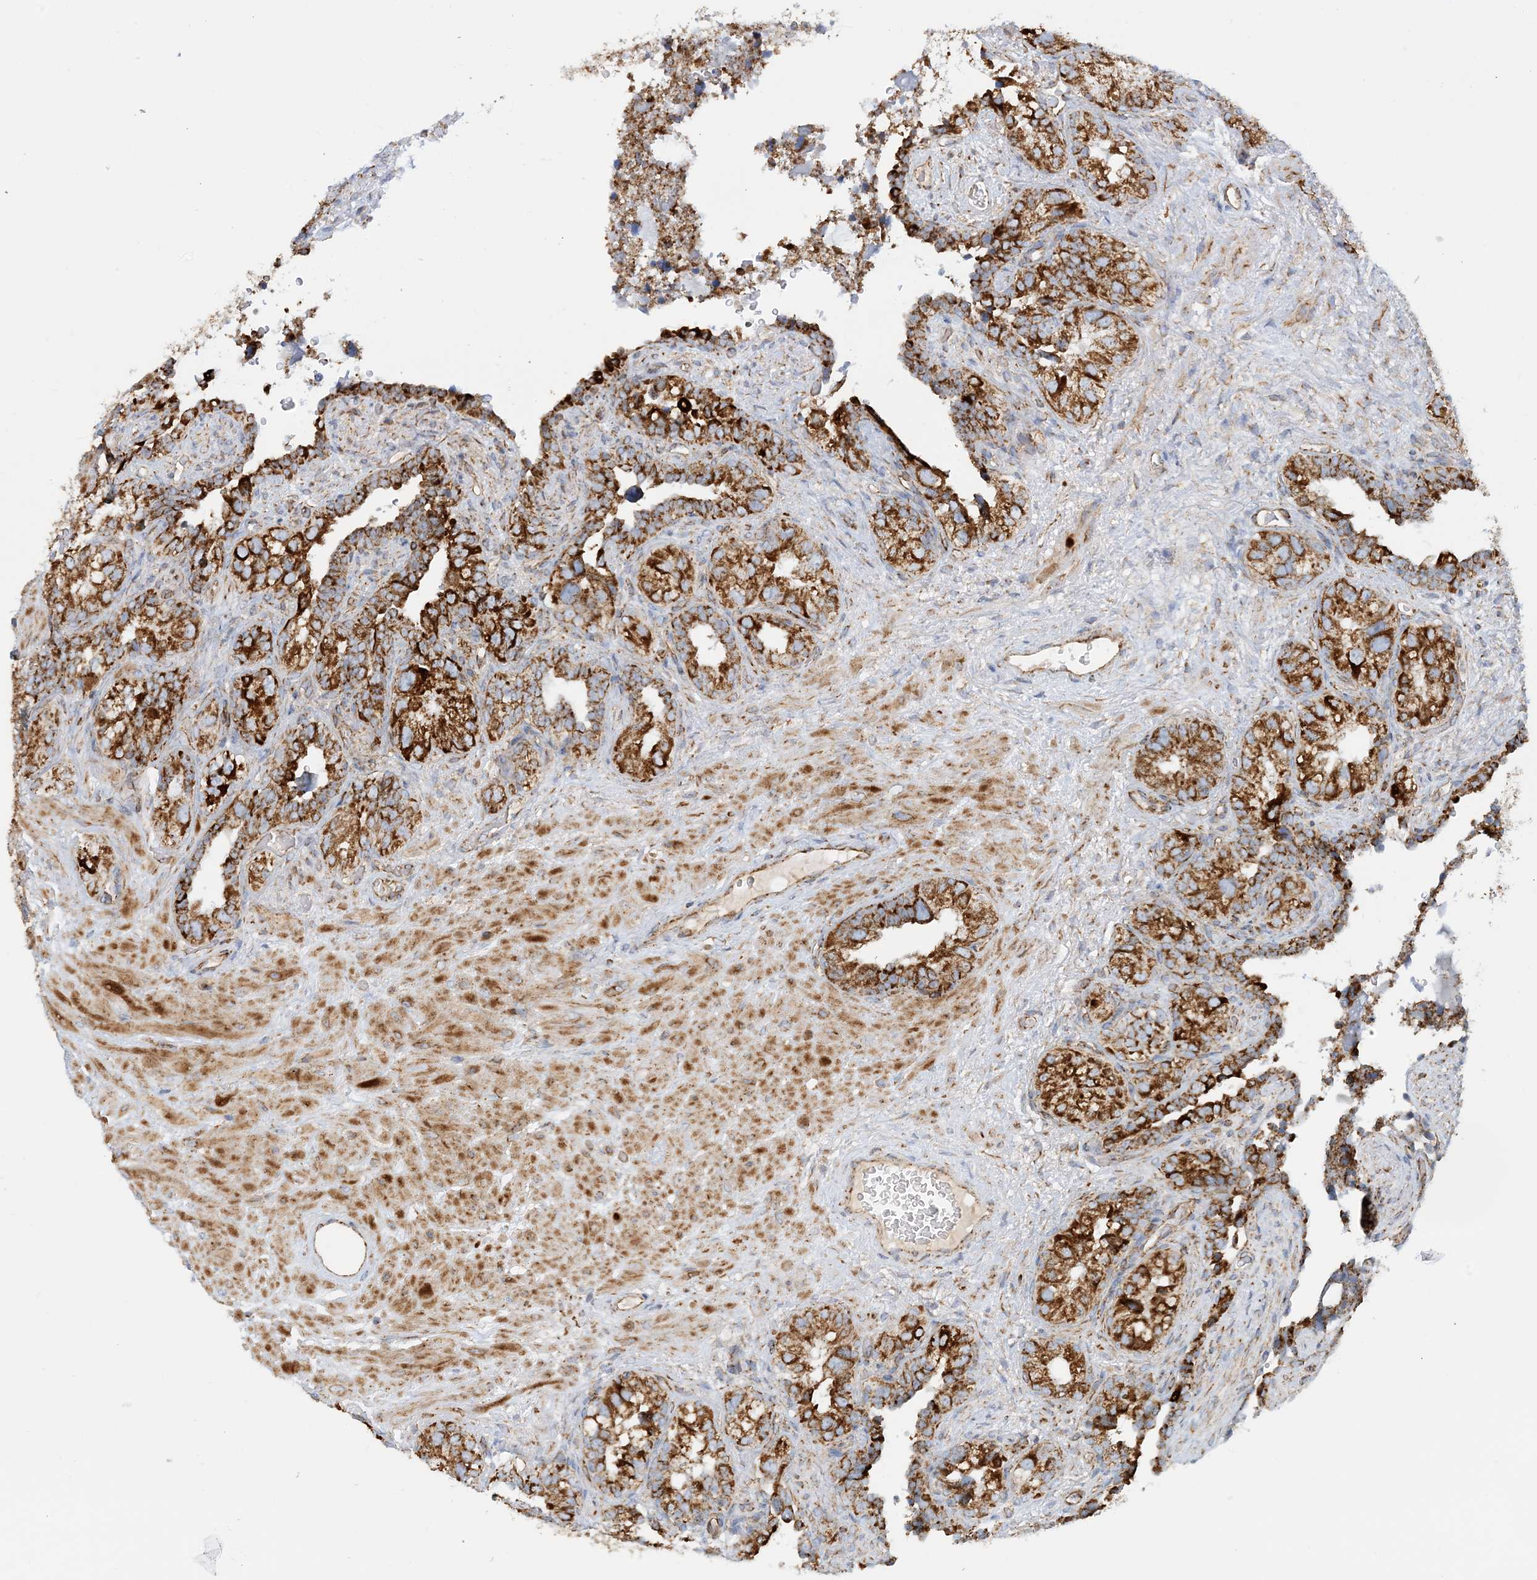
{"staining": {"intensity": "strong", "quantity": ">75%", "location": "cytoplasmic/membranous"}, "tissue": "seminal vesicle", "cell_type": "Glandular cells", "image_type": "normal", "snomed": [{"axis": "morphology", "description": "Normal tissue, NOS"}, {"axis": "topography", "description": "Seminal veicle"}, {"axis": "topography", "description": "Peripheral nerve tissue"}], "caption": "This photomicrograph demonstrates unremarkable seminal vesicle stained with IHC to label a protein in brown. The cytoplasmic/membranous of glandular cells show strong positivity for the protein. Nuclei are counter-stained blue.", "gene": "COA3", "patient": {"sex": "male", "age": 67}}